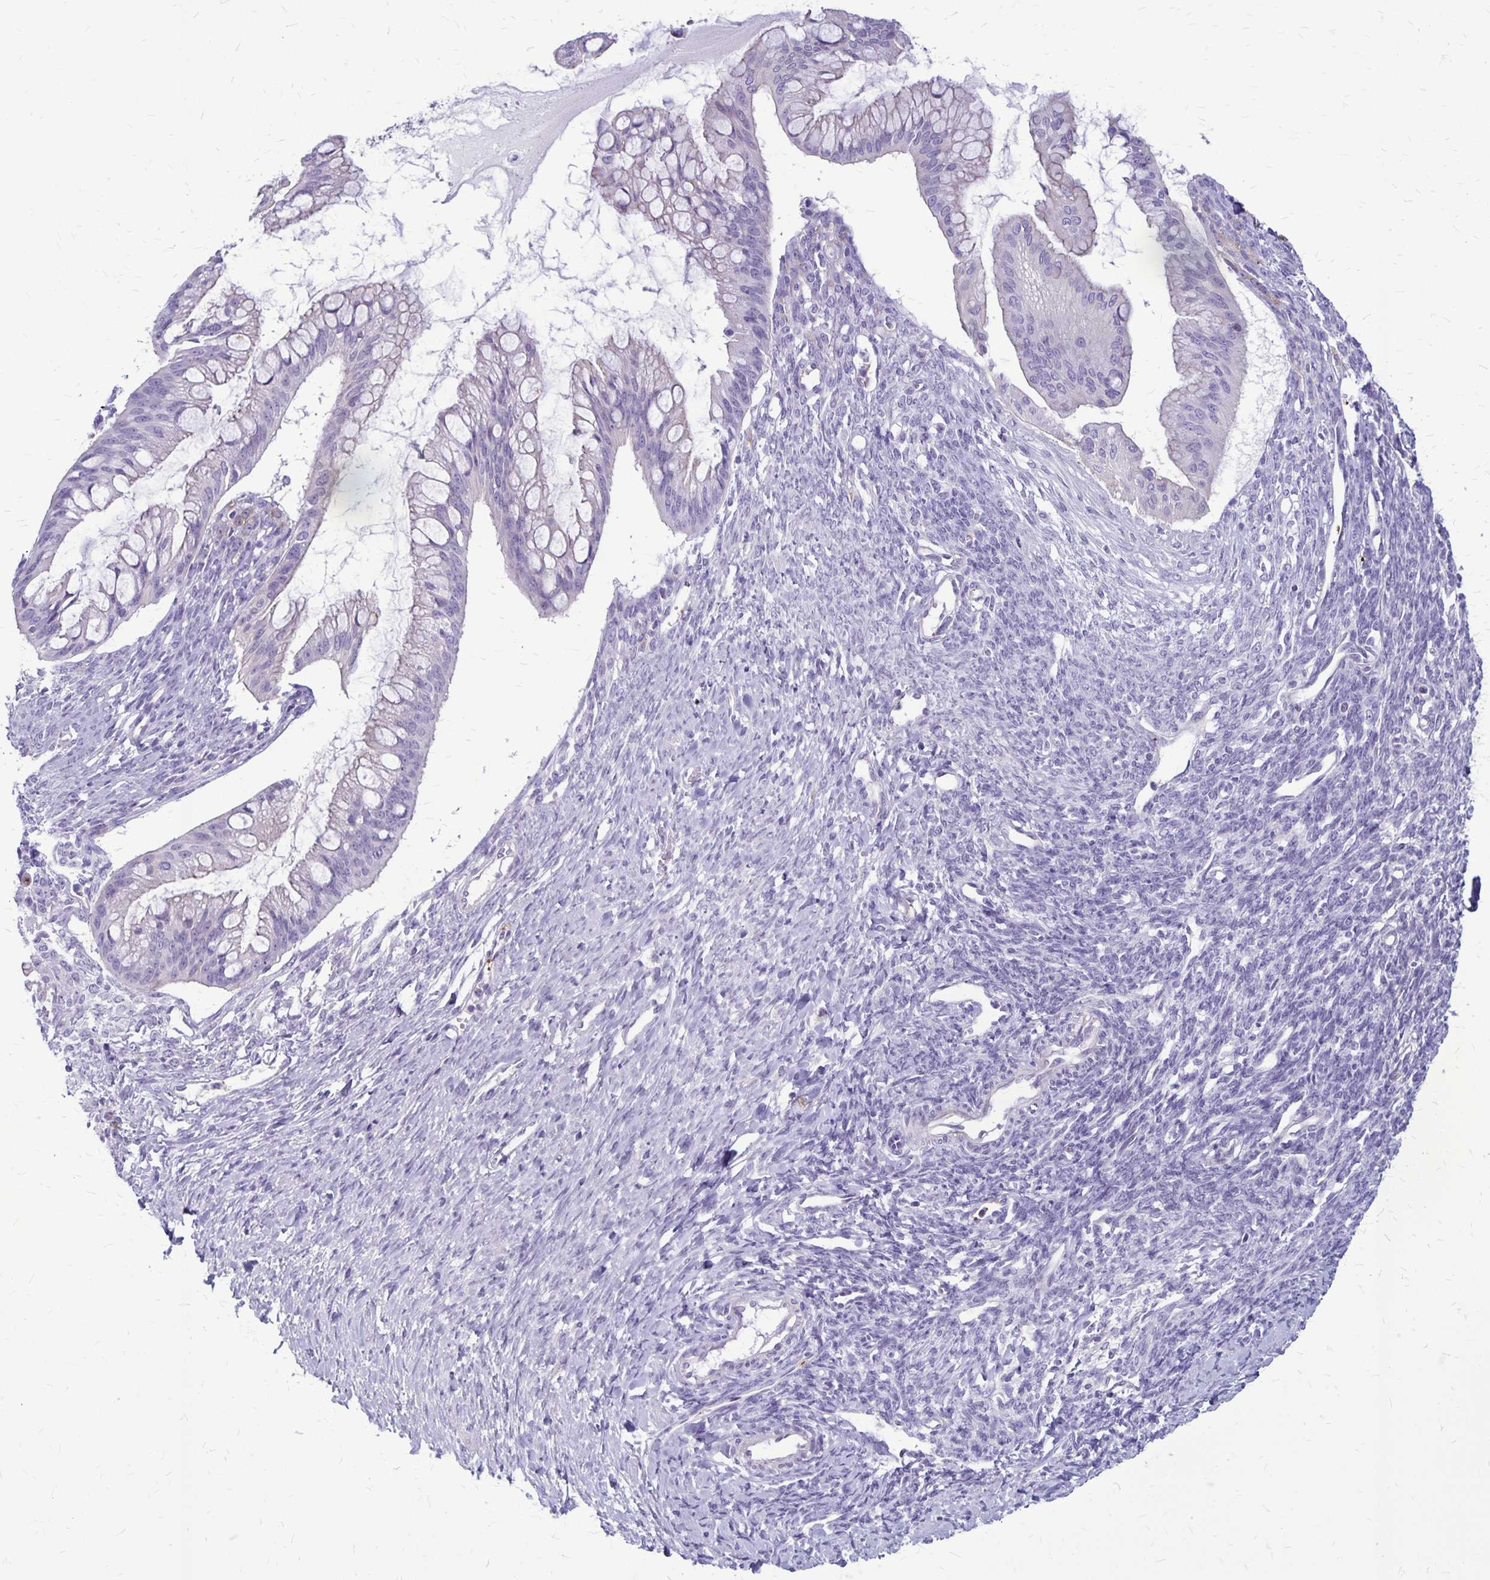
{"staining": {"intensity": "negative", "quantity": "none", "location": "none"}, "tissue": "ovarian cancer", "cell_type": "Tumor cells", "image_type": "cancer", "snomed": [{"axis": "morphology", "description": "Cystadenocarcinoma, mucinous, NOS"}, {"axis": "topography", "description": "Ovary"}], "caption": "Tumor cells are negative for protein expression in human mucinous cystadenocarcinoma (ovarian).", "gene": "GP9", "patient": {"sex": "female", "age": 73}}